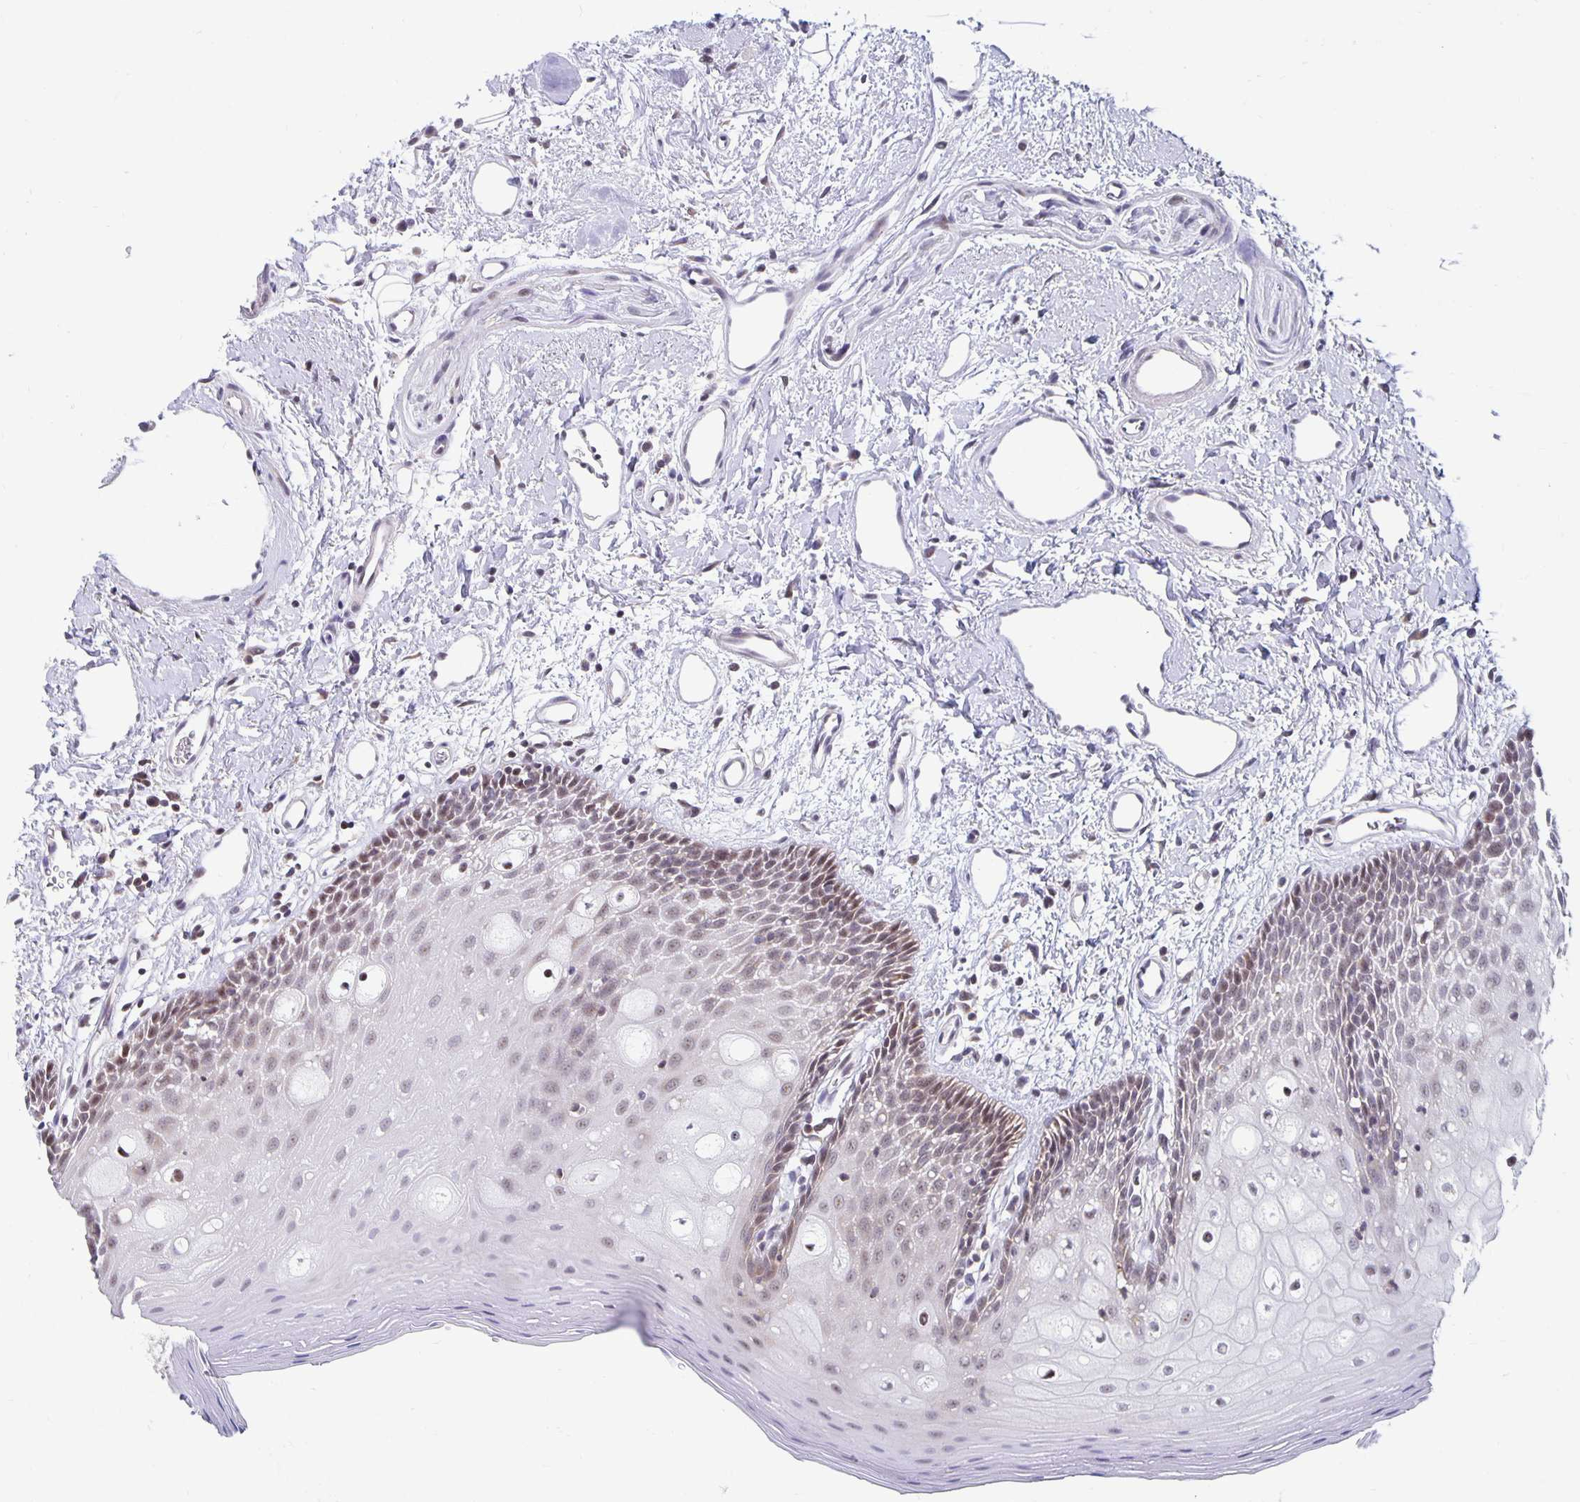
{"staining": {"intensity": "moderate", "quantity": "25%-75%", "location": "cytoplasmic/membranous,nuclear"}, "tissue": "oral mucosa", "cell_type": "Squamous epithelial cells", "image_type": "normal", "snomed": [{"axis": "morphology", "description": "Normal tissue, NOS"}, {"axis": "topography", "description": "Oral tissue"}], "caption": "Immunohistochemical staining of normal human oral mucosa reveals moderate cytoplasmic/membranous,nuclear protein positivity in approximately 25%-75% of squamous epithelial cells.", "gene": "EXOC6B", "patient": {"sex": "female", "age": 43}}